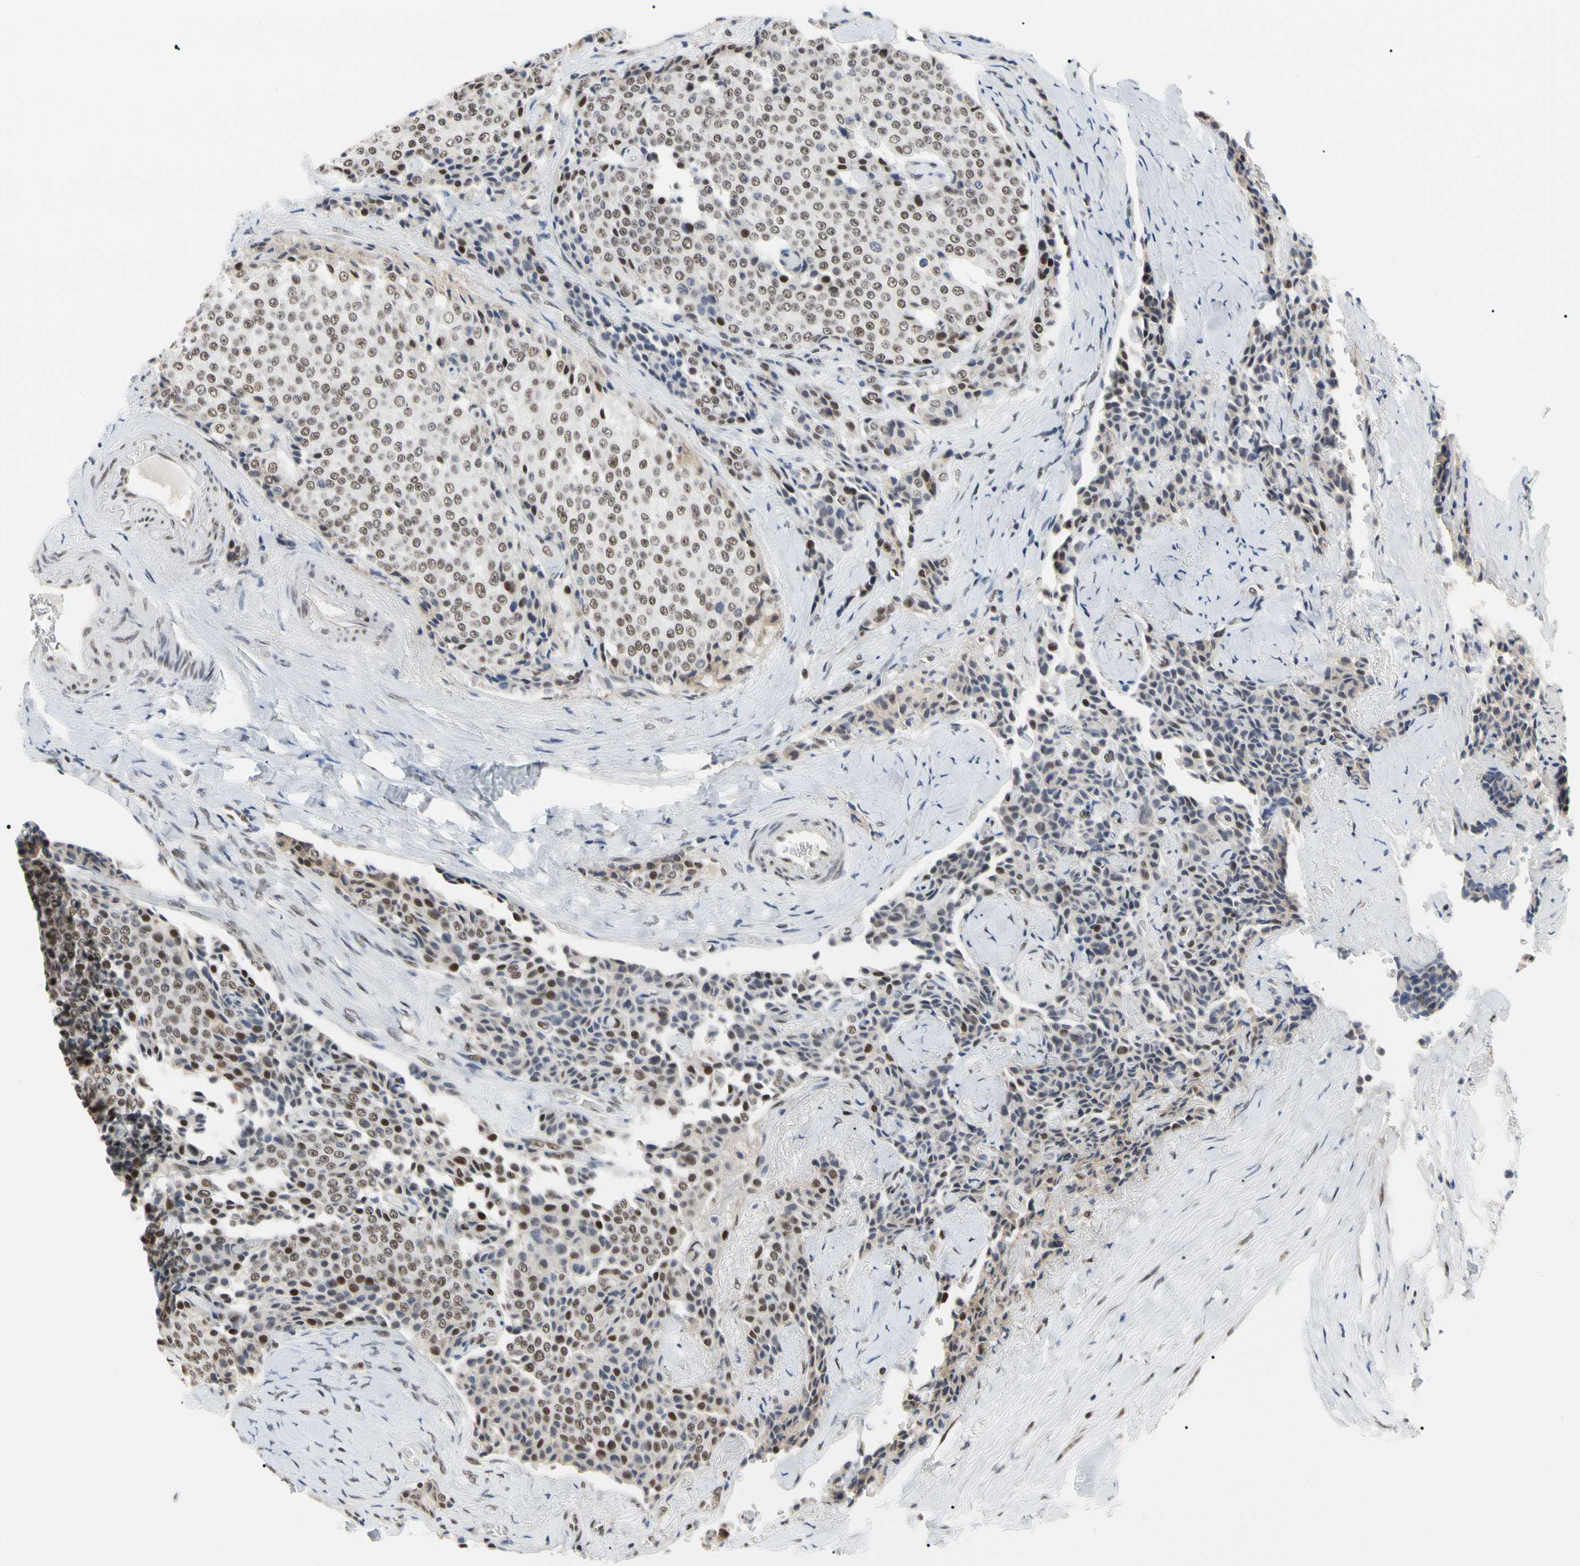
{"staining": {"intensity": "moderate", "quantity": "25%-75%", "location": "nuclear"}, "tissue": "carcinoid", "cell_type": "Tumor cells", "image_type": "cancer", "snomed": [{"axis": "morphology", "description": "Carcinoid, malignant, NOS"}, {"axis": "topography", "description": "Colon"}], "caption": "An image showing moderate nuclear expression in about 25%-75% of tumor cells in carcinoid, as visualized by brown immunohistochemical staining.", "gene": "FAM98B", "patient": {"sex": "female", "age": 61}}